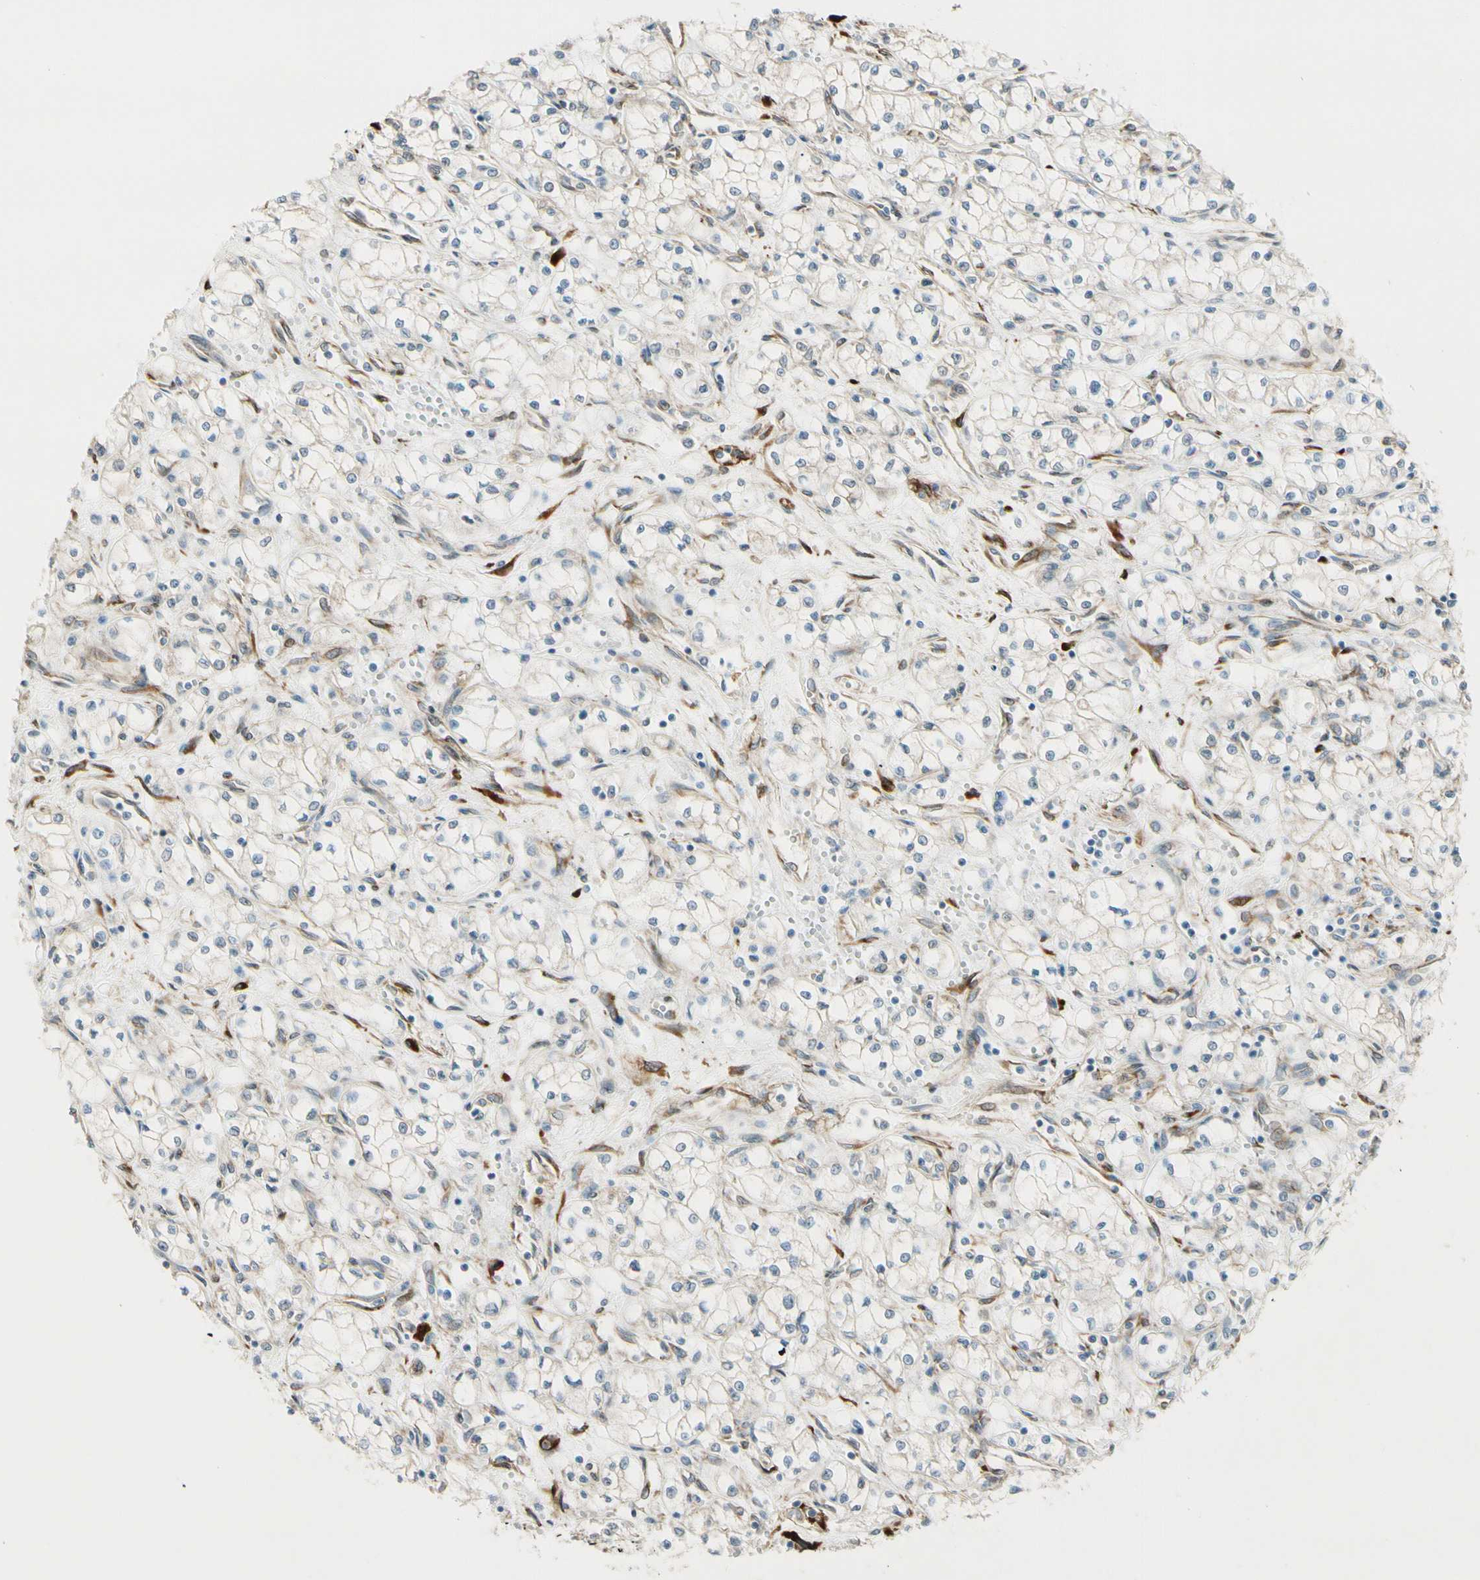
{"staining": {"intensity": "negative", "quantity": "none", "location": "none"}, "tissue": "renal cancer", "cell_type": "Tumor cells", "image_type": "cancer", "snomed": [{"axis": "morphology", "description": "Normal tissue, NOS"}, {"axis": "morphology", "description": "Adenocarcinoma, NOS"}, {"axis": "topography", "description": "Kidney"}], "caption": "This is a micrograph of immunohistochemistry staining of renal adenocarcinoma, which shows no expression in tumor cells. The staining was performed using DAB (3,3'-diaminobenzidine) to visualize the protein expression in brown, while the nuclei were stained in blue with hematoxylin (Magnification: 20x).", "gene": "FKBP7", "patient": {"sex": "male", "age": 59}}